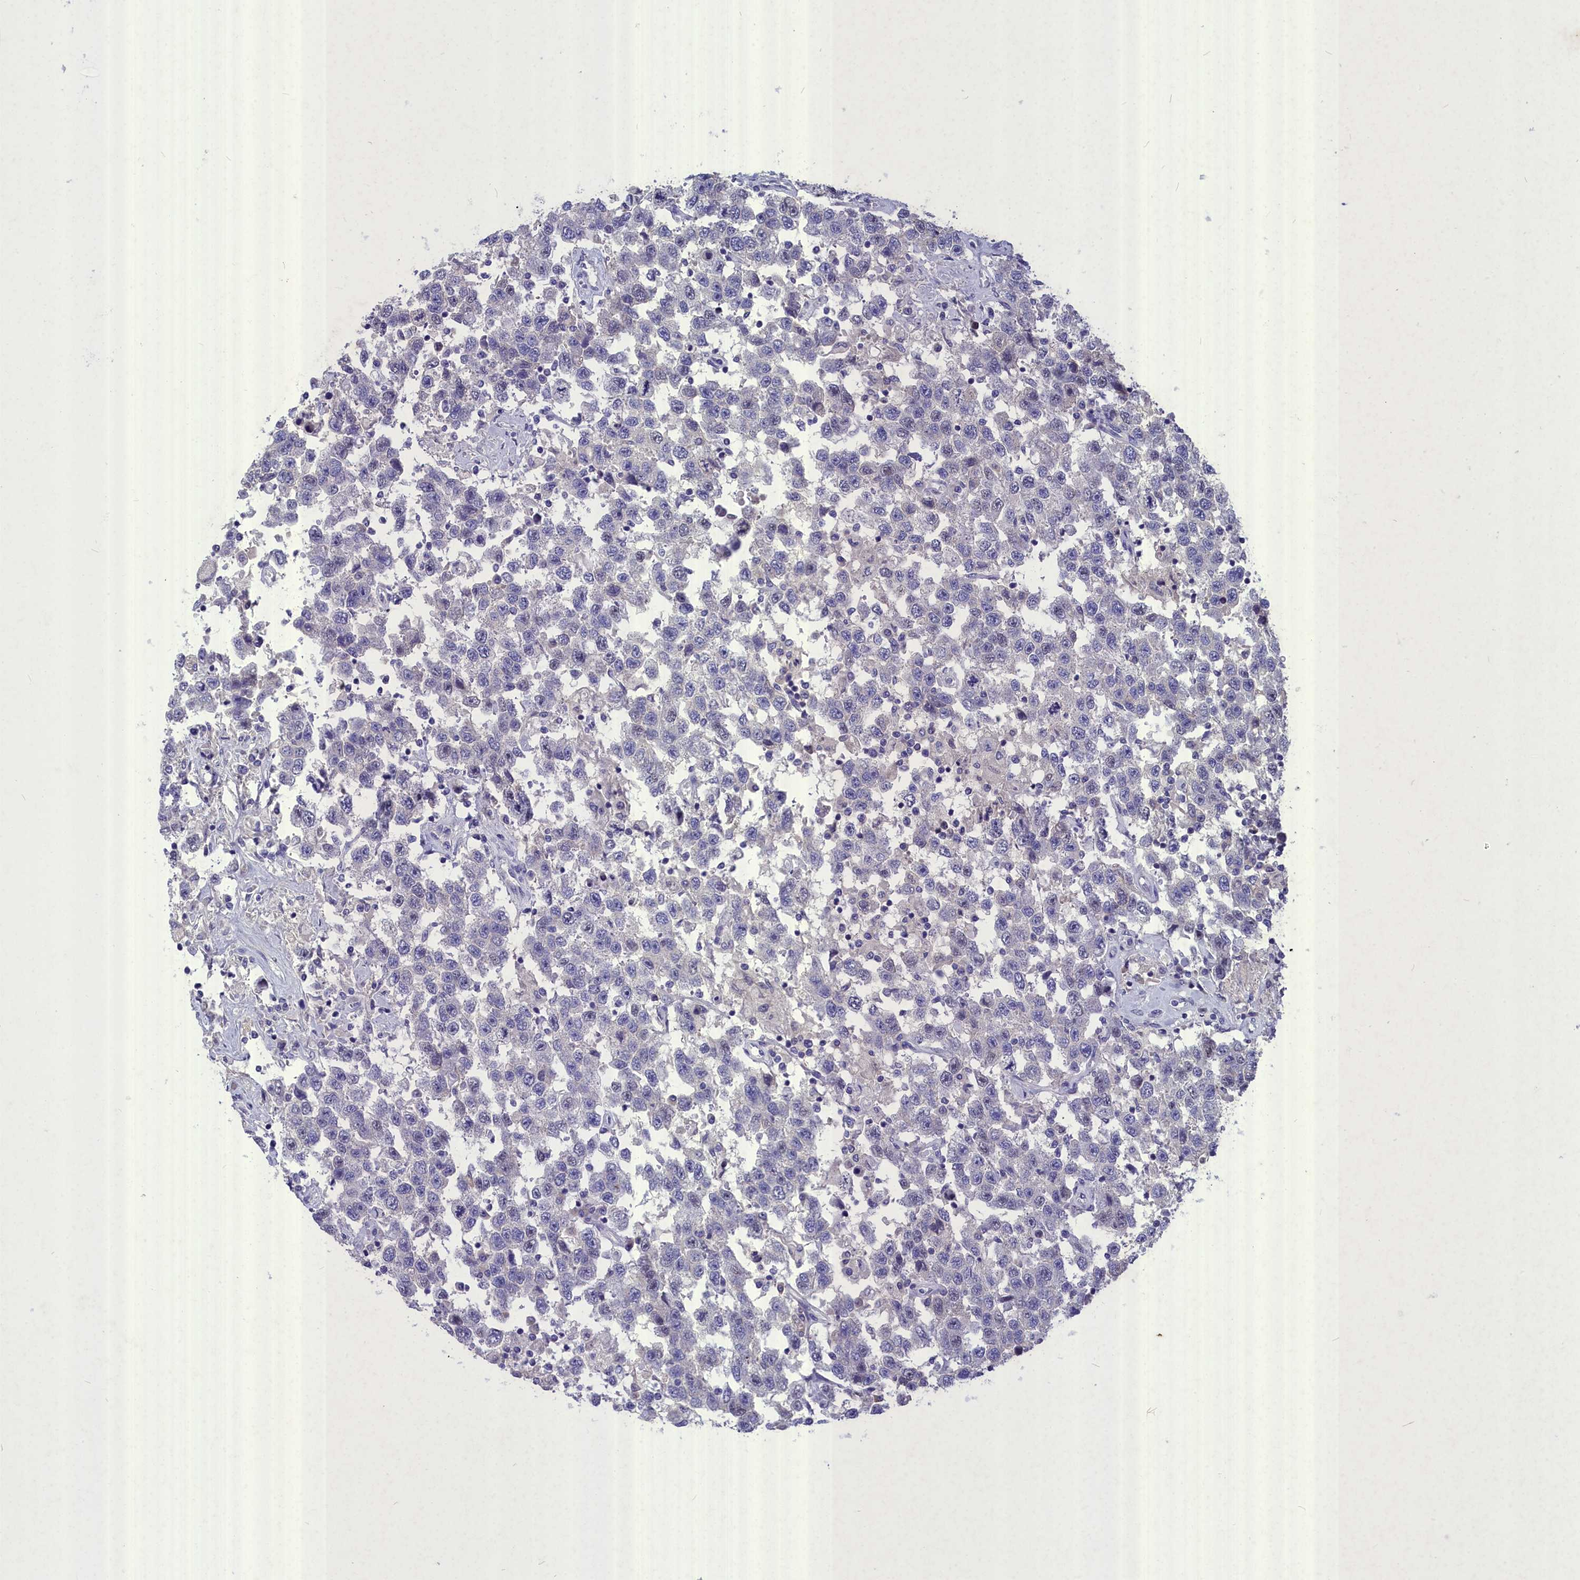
{"staining": {"intensity": "negative", "quantity": "none", "location": "none"}, "tissue": "testis cancer", "cell_type": "Tumor cells", "image_type": "cancer", "snomed": [{"axis": "morphology", "description": "Seminoma, NOS"}, {"axis": "topography", "description": "Testis"}], "caption": "DAB (3,3'-diaminobenzidine) immunohistochemical staining of testis cancer shows no significant positivity in tumor cells. The staining is performed using DAB (3,3'-diaminobenzidine) brown chromogen with nuclei counter-stained in using hematoxylin.", "gene": "DEFB119", "patient": {"sex": "male", "age": 41}}